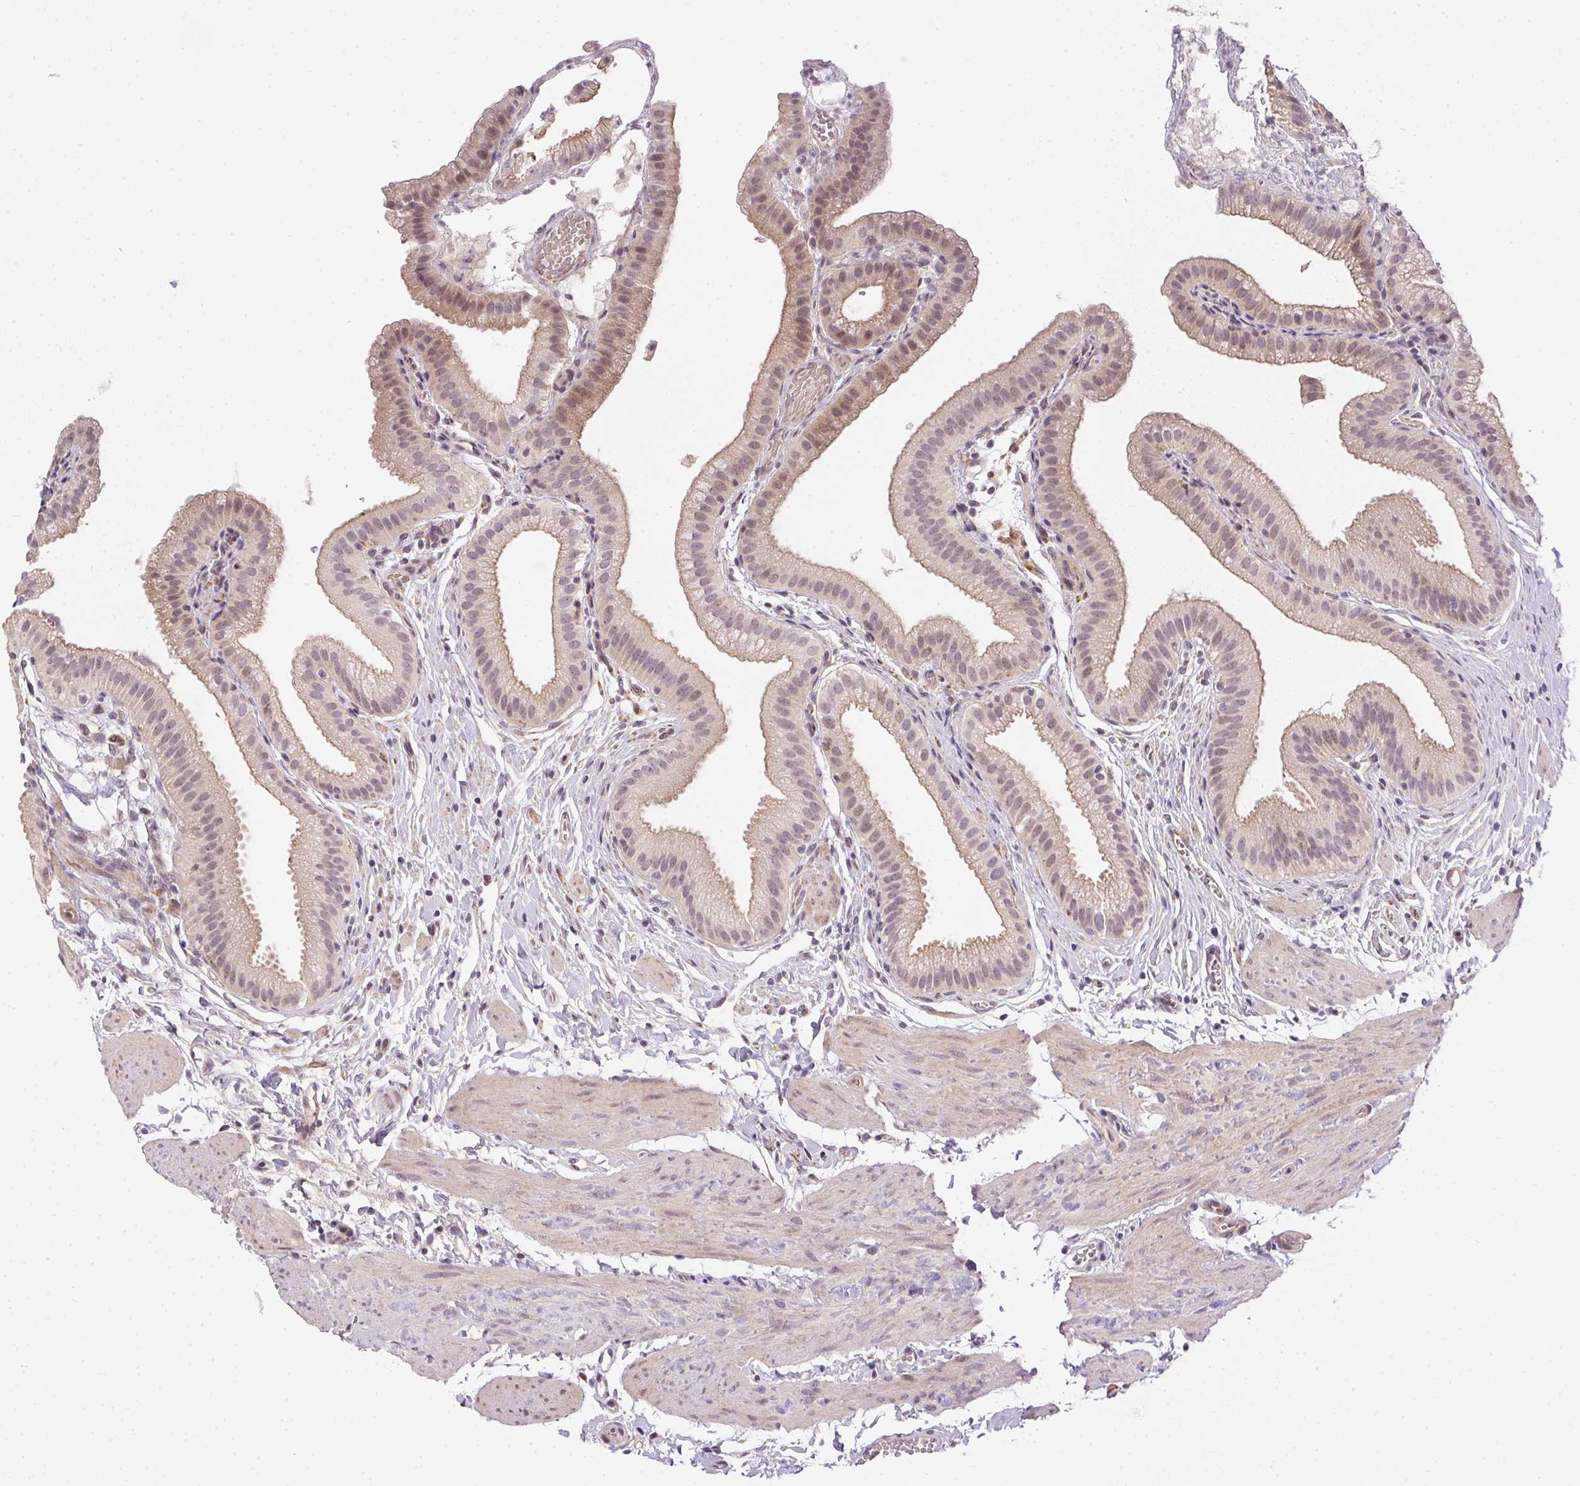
{"staining": {"intensity": "weak", "quantity": "25%-75%", "location": "cytoplasmic/membranous,nuclear"}, "tissue": "gallbladder", "cell_type": "Glandular cells", "image_type": "normal", "snomed": [{"axis": "morphology", "description": "Normal tissue, NOS"}, {"axis": "topography", "description": "Gallbladder"}], "caption": "DAB (3,3'-diaminobenzidine) immunohistochemical staining of benign human gallbladder exhibits weak cytoplasmic/membranous,nuclear protein positivity in approximately 25%-75% of glandular cells.", "gene": "CFAP92", "patient": {"sex": "female", "age": 63}}